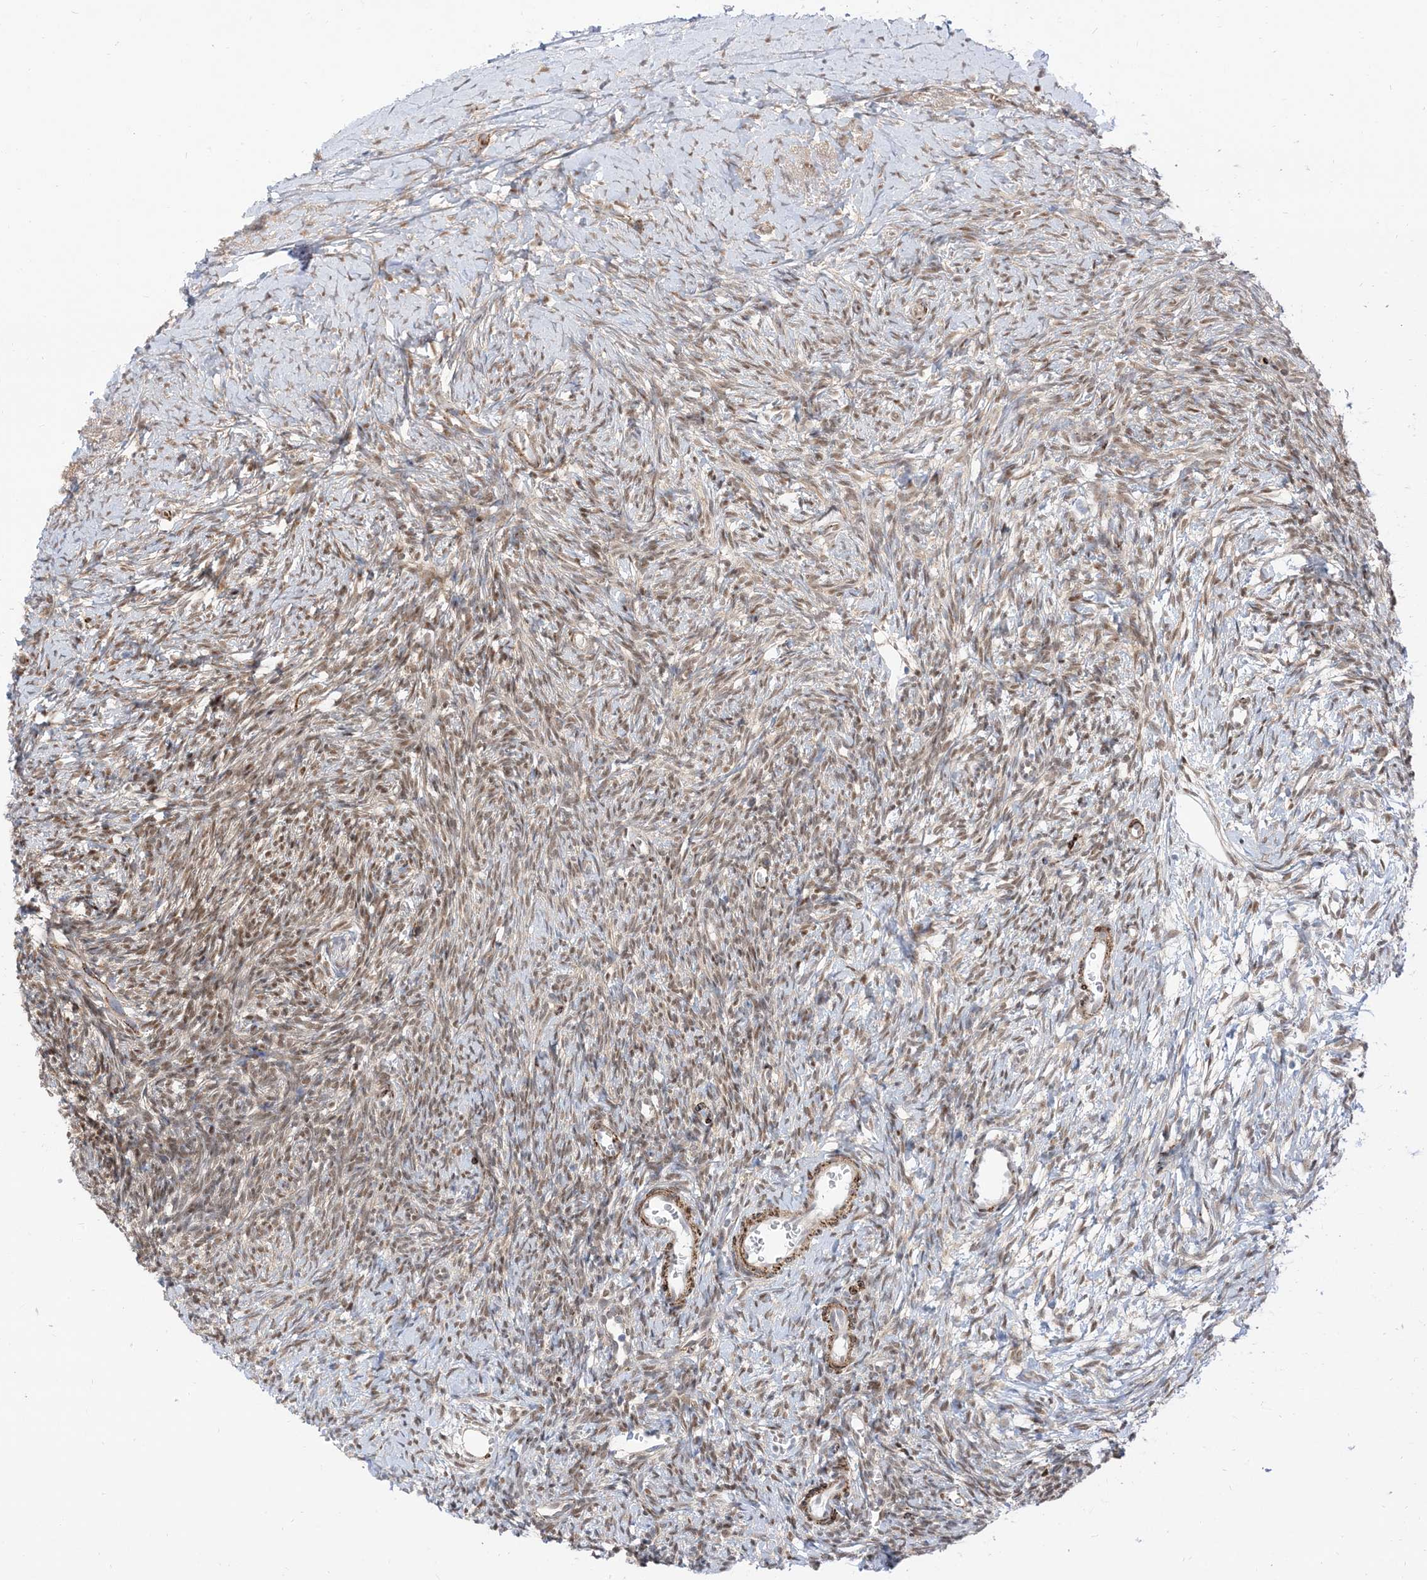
{"staining": {"intensity": "moderate", "quantity": "25%-75%", "location": "nuclear"}, "tissue": "ovary", "cell_type": "Ovarian stroma cells", "image_type": "normal", "snomed": [{"axis": "morphology", "description": "Normal tissue, NOS"}, {"axis": "morphology", "description": "Developmental malformation"}, {"axis": "topography", "description": "Ovary"}], "caption": "This micrograph shows immunohistochemistry (IHC) staining of normal ovary, with medium moderate nuclear positivity in approximately 25%-75% of ovarian stroma cells.", "gene": "RIN1", "patient": {"sex": "female", "age": 39}}